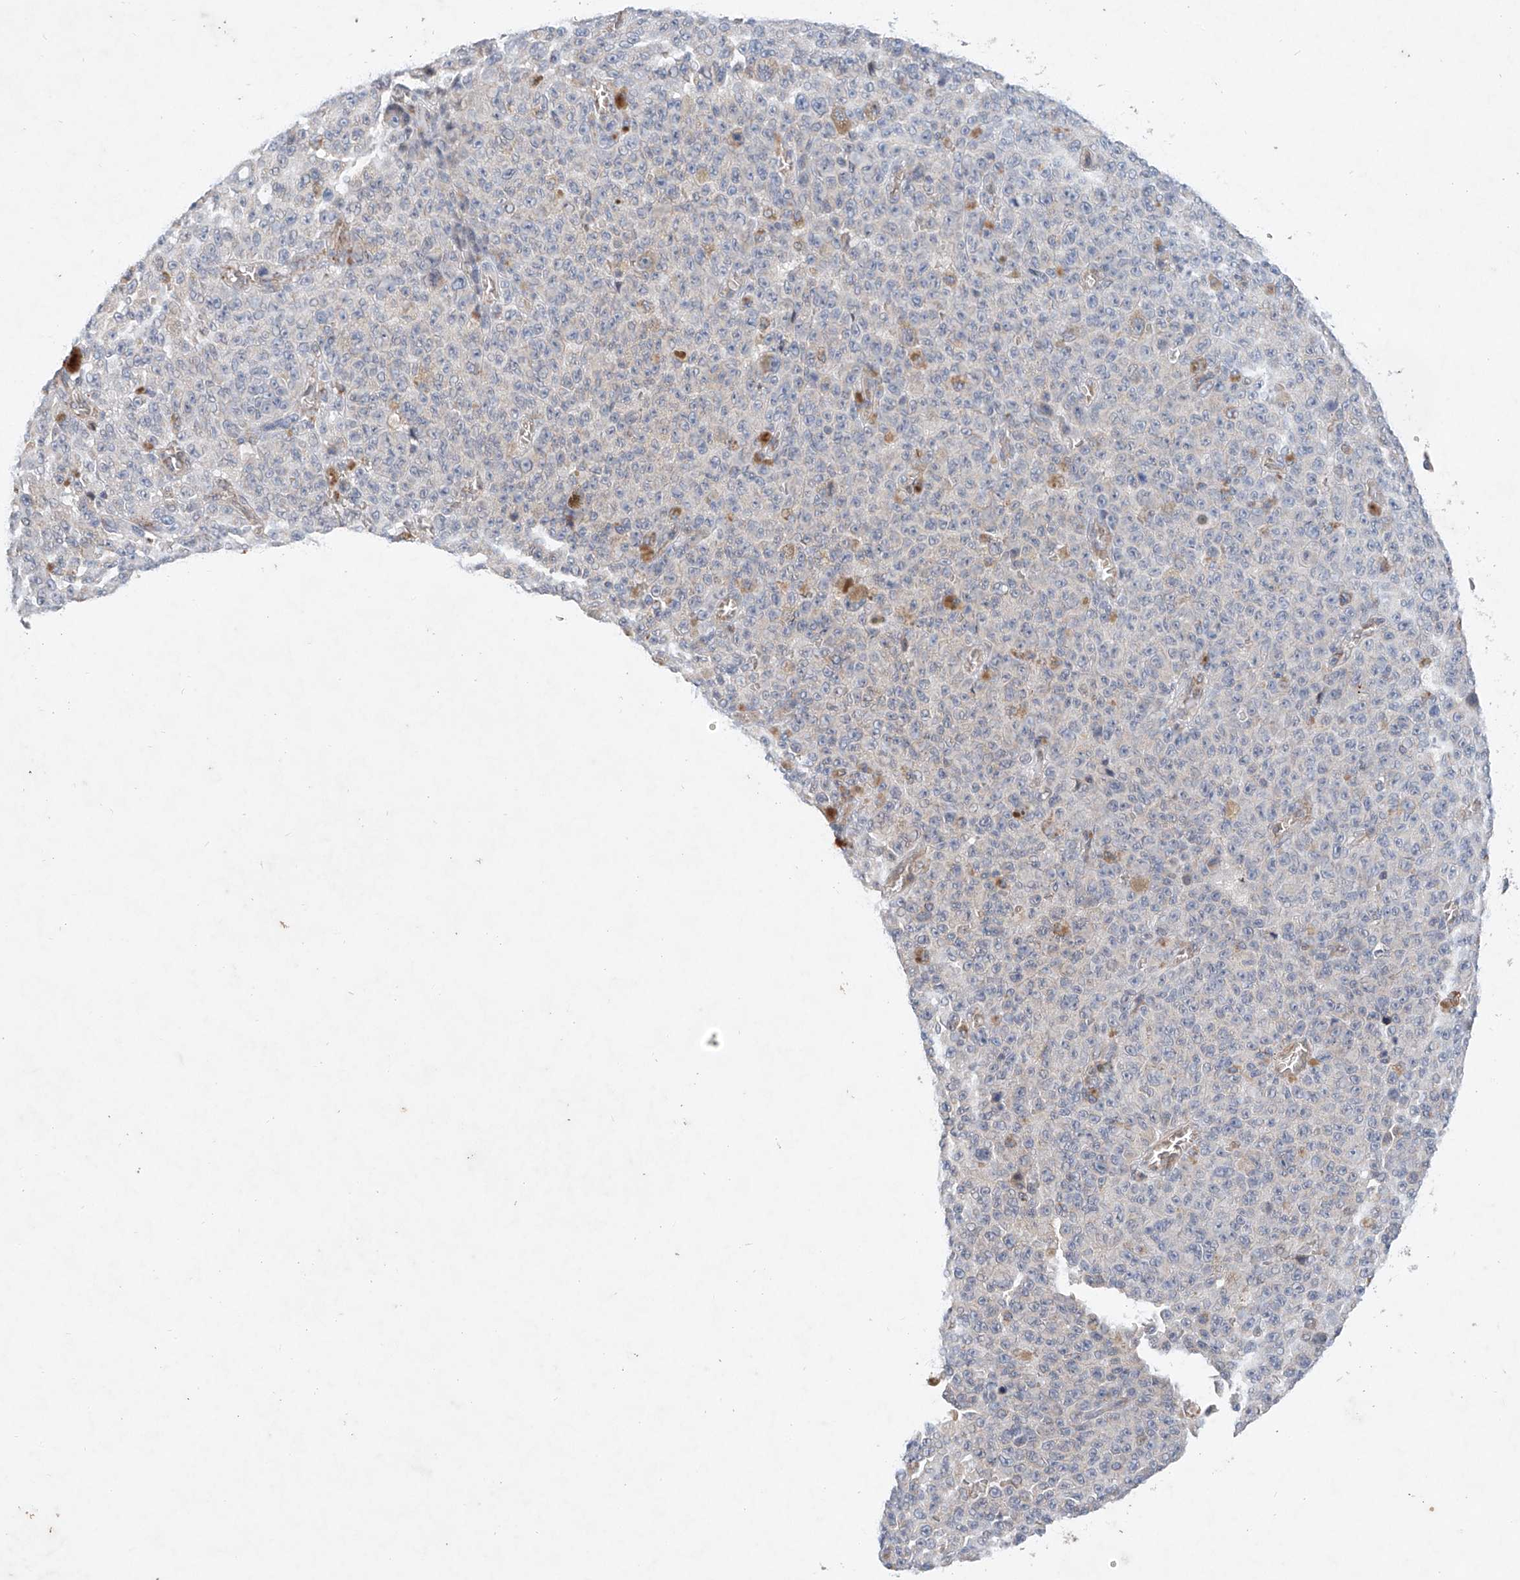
{"staining": {"intensity": "negative", "quantity": "none", "location": "none"}, "tissue": "melanoma", "cell_type": "Tumor cells", "image_type": "cancer", "snomed": [{"axis": "morphology", "description": "Malignant melanoma, NOS"}, {"axis": "topography", "description": "Skin"}], "caption": "The histopathology image demonstrates no staining of tumor cells in malignant melanoma.", "gene": "FASTK", "patient": {"sex": "female", "age": 82}}